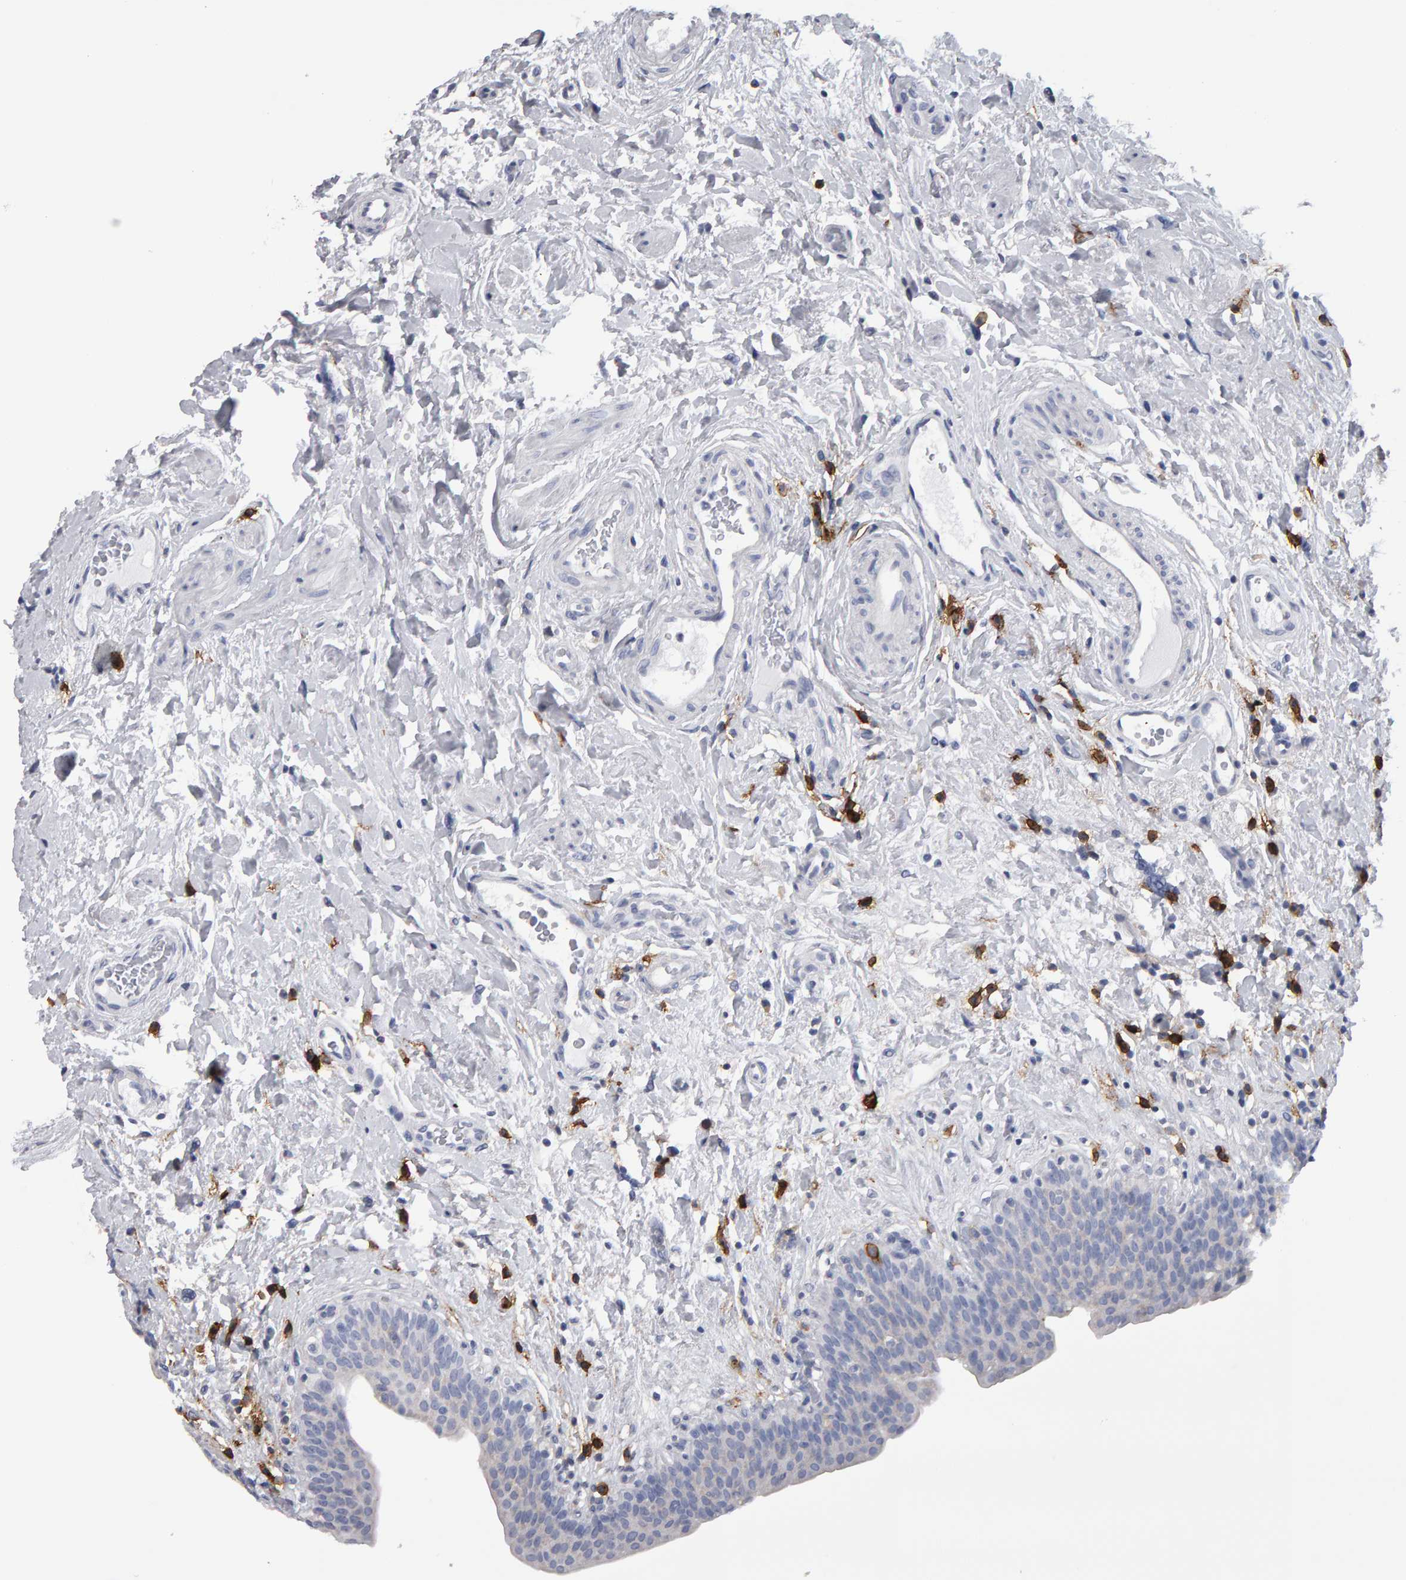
{"staining": {"intensity": "negative", "quantity": "none", "location": "none"}, "tissue": "urinary bladder", "cell_type": "Urothelial cells", "image_type": "normal", "snomed": [{"axis": "morphology", "description": "Normal tissue, NOS"}, {"axis": "topography", "description": "Urinary bladder"}], "caption": "There is no significant expression in urothelial cells of urinary bladder.", "gene": "CD38", "patient": {"sex": "male", "age": 83}}